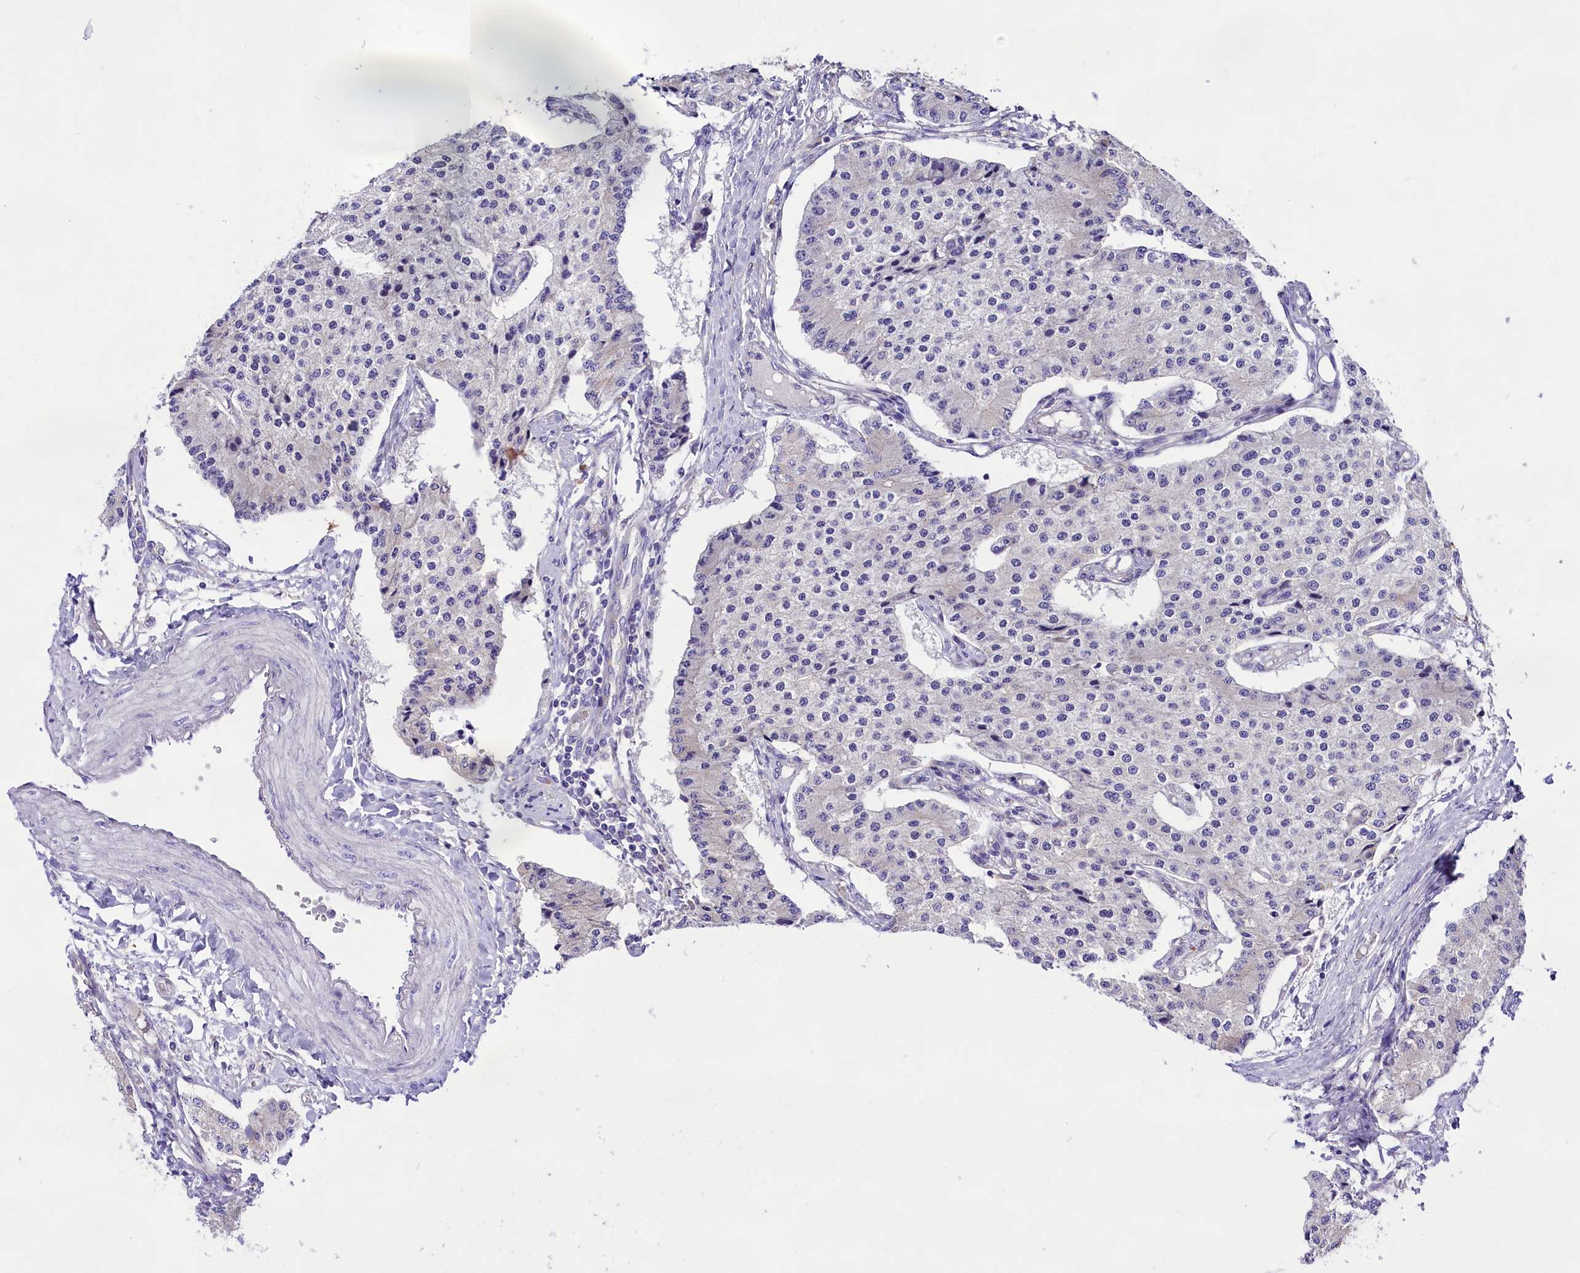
{"staining": {"intensity": "negative", "quantity": "none", "location": "none"}, "tissue": "carcinoid", "cell_type": "Tumor cells", "image_type": "cancer", "snomed": [{"axis": "morphology", "description": "Carcinoid, malignant, NOS"}, {"axis": "topography", "description": "Colon"}], "caption": "Protein analysis of carcinoid exhibits no significant staining in tumor cells. (DAB (3,3'-diaminobenzidine) IHC visualized using brightfield microscopy, high magnification).", "gene": "PEMT", "patient": {"sex": "female", "age": 52}}